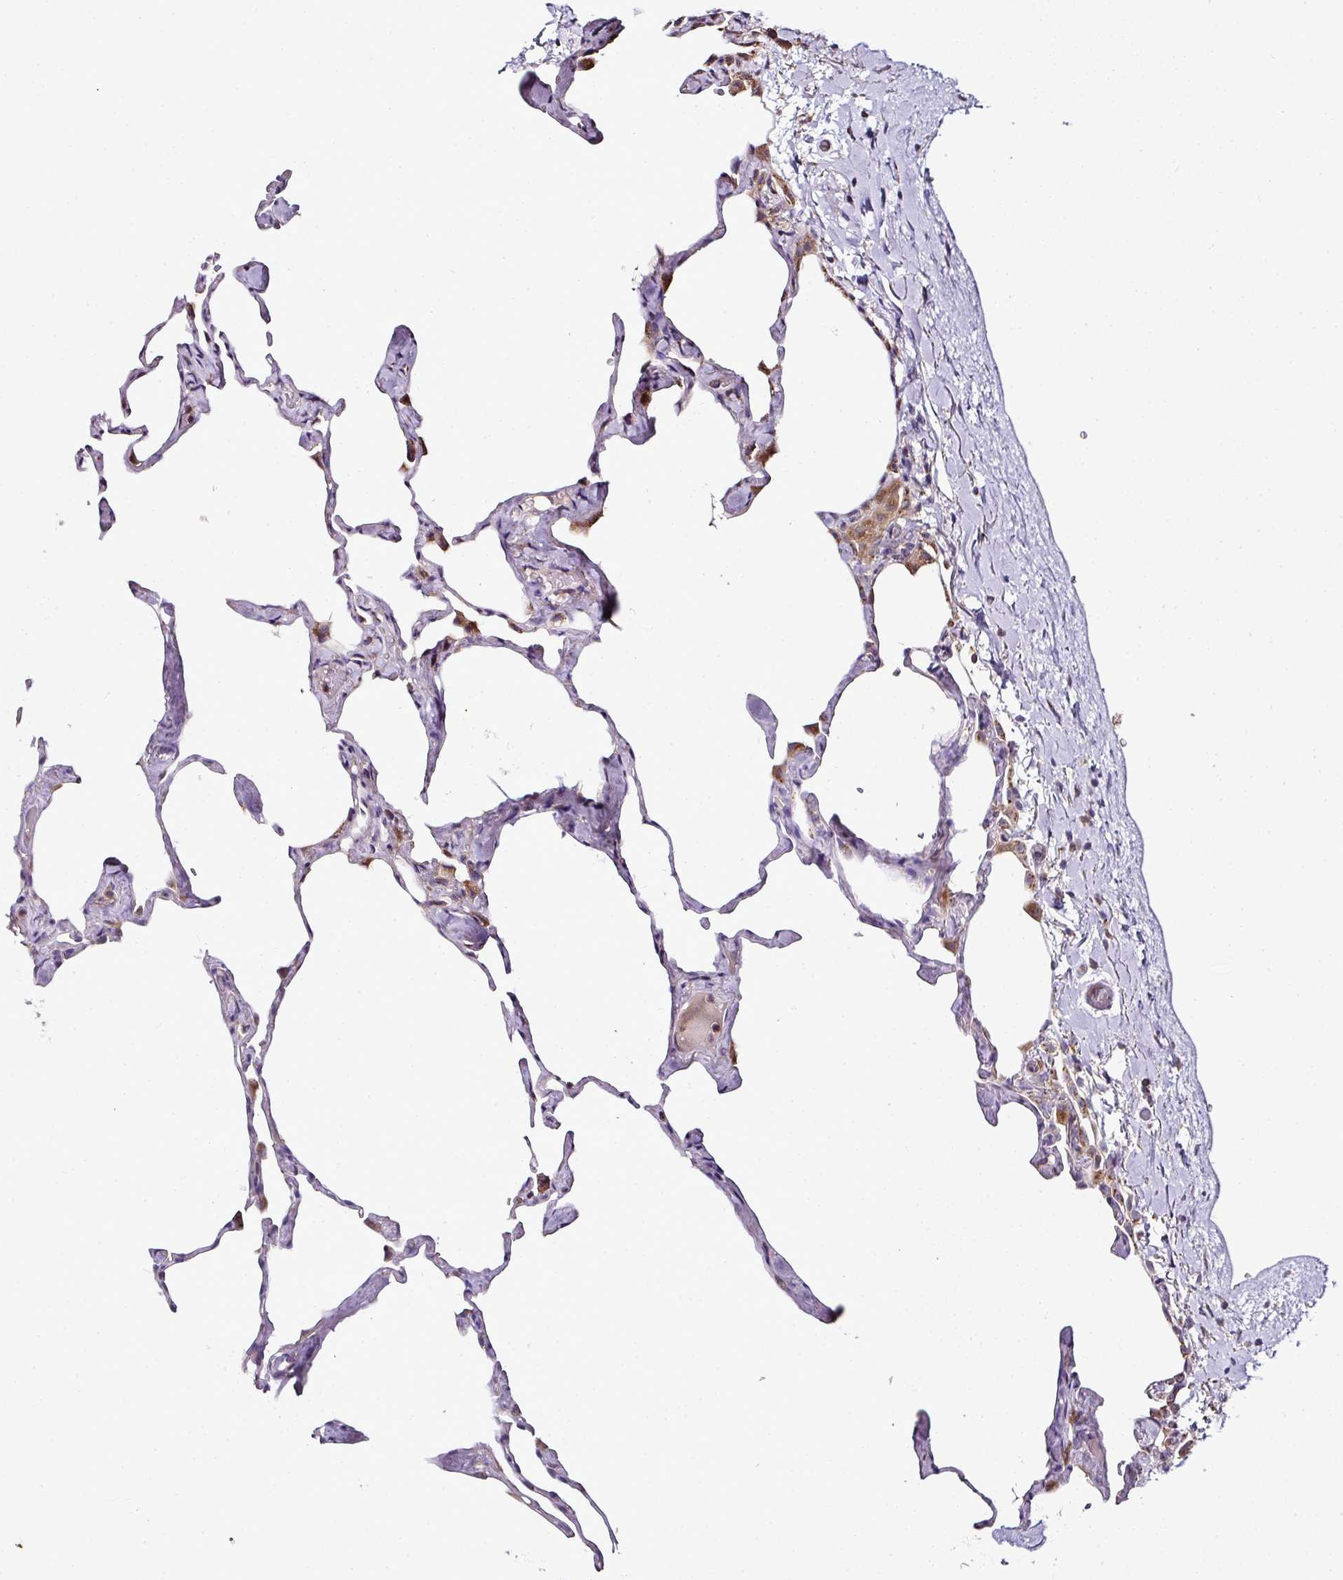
{"staining": {"intensity": "negative", "quantity": "none", "location": "none"}, "tissue": "lung", "cell_type": "Alveolar cells", "image_type": "normal", "snomed": [{"axis": "morphology", "description": "Normal tissue, NOS"}, {"axis": "topography", "description": "Lung"}], "caption": "A high-resolution micrograph shows immunohistochemistry (IHC) staining of normal lung, which reveals no significant expression in alveolar cells.", "gene": "SKIC2", "patient": {"sex": "male", "age": 65}}